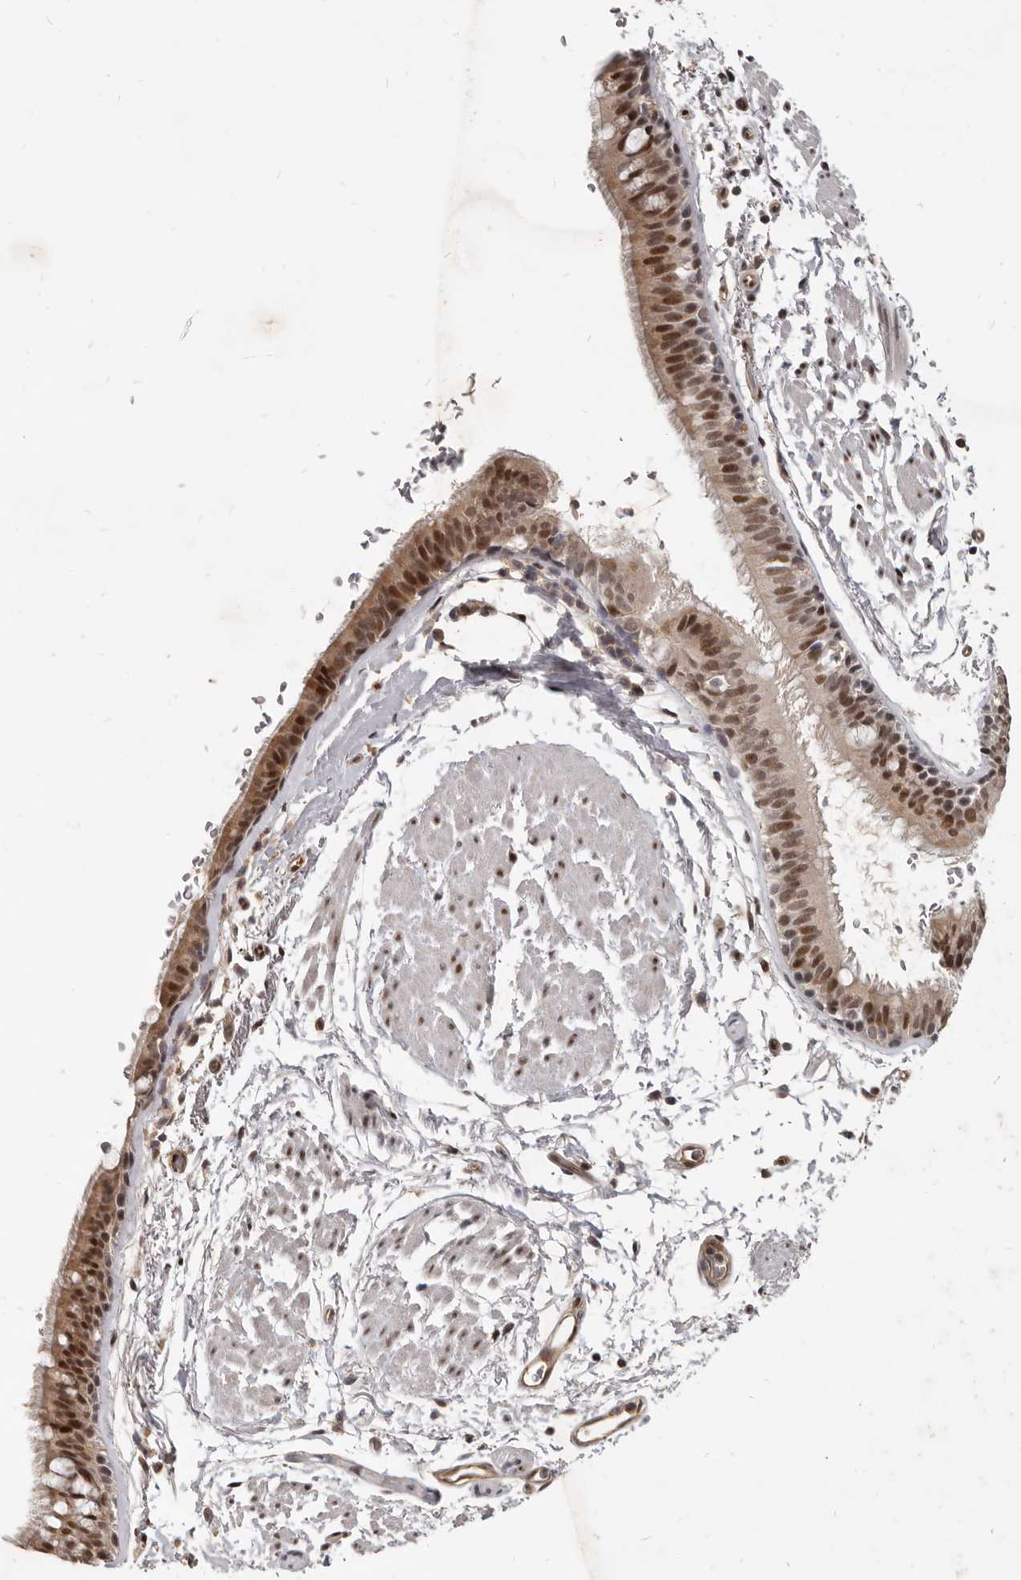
{"staining": {"intensity": "strong", "quantity": ">75%", "location": "cytoplasmic/membranous,nuclear"}, "tissue": "bronchus", "cell_type": "Respiratory epithelial cells", "image_type": "normal", "snomed": [{"axis": "morphology", "description": "Normal tissue, NOS"}, {"axis": "topography", "description": "Lymph node"}, {"axis": "topography", "description": "Bronchus"}], "caption": "Immunohistochemical staining of benign human bronchus reveals >75% levels of strong cytoplasmic/membranous,nuclear protein positivity in about >75% of respiratory epithelial cells. Nuclei are stained in blue.", "gene": "ATF5", "patient": {"sex": "female", "age": 70}}